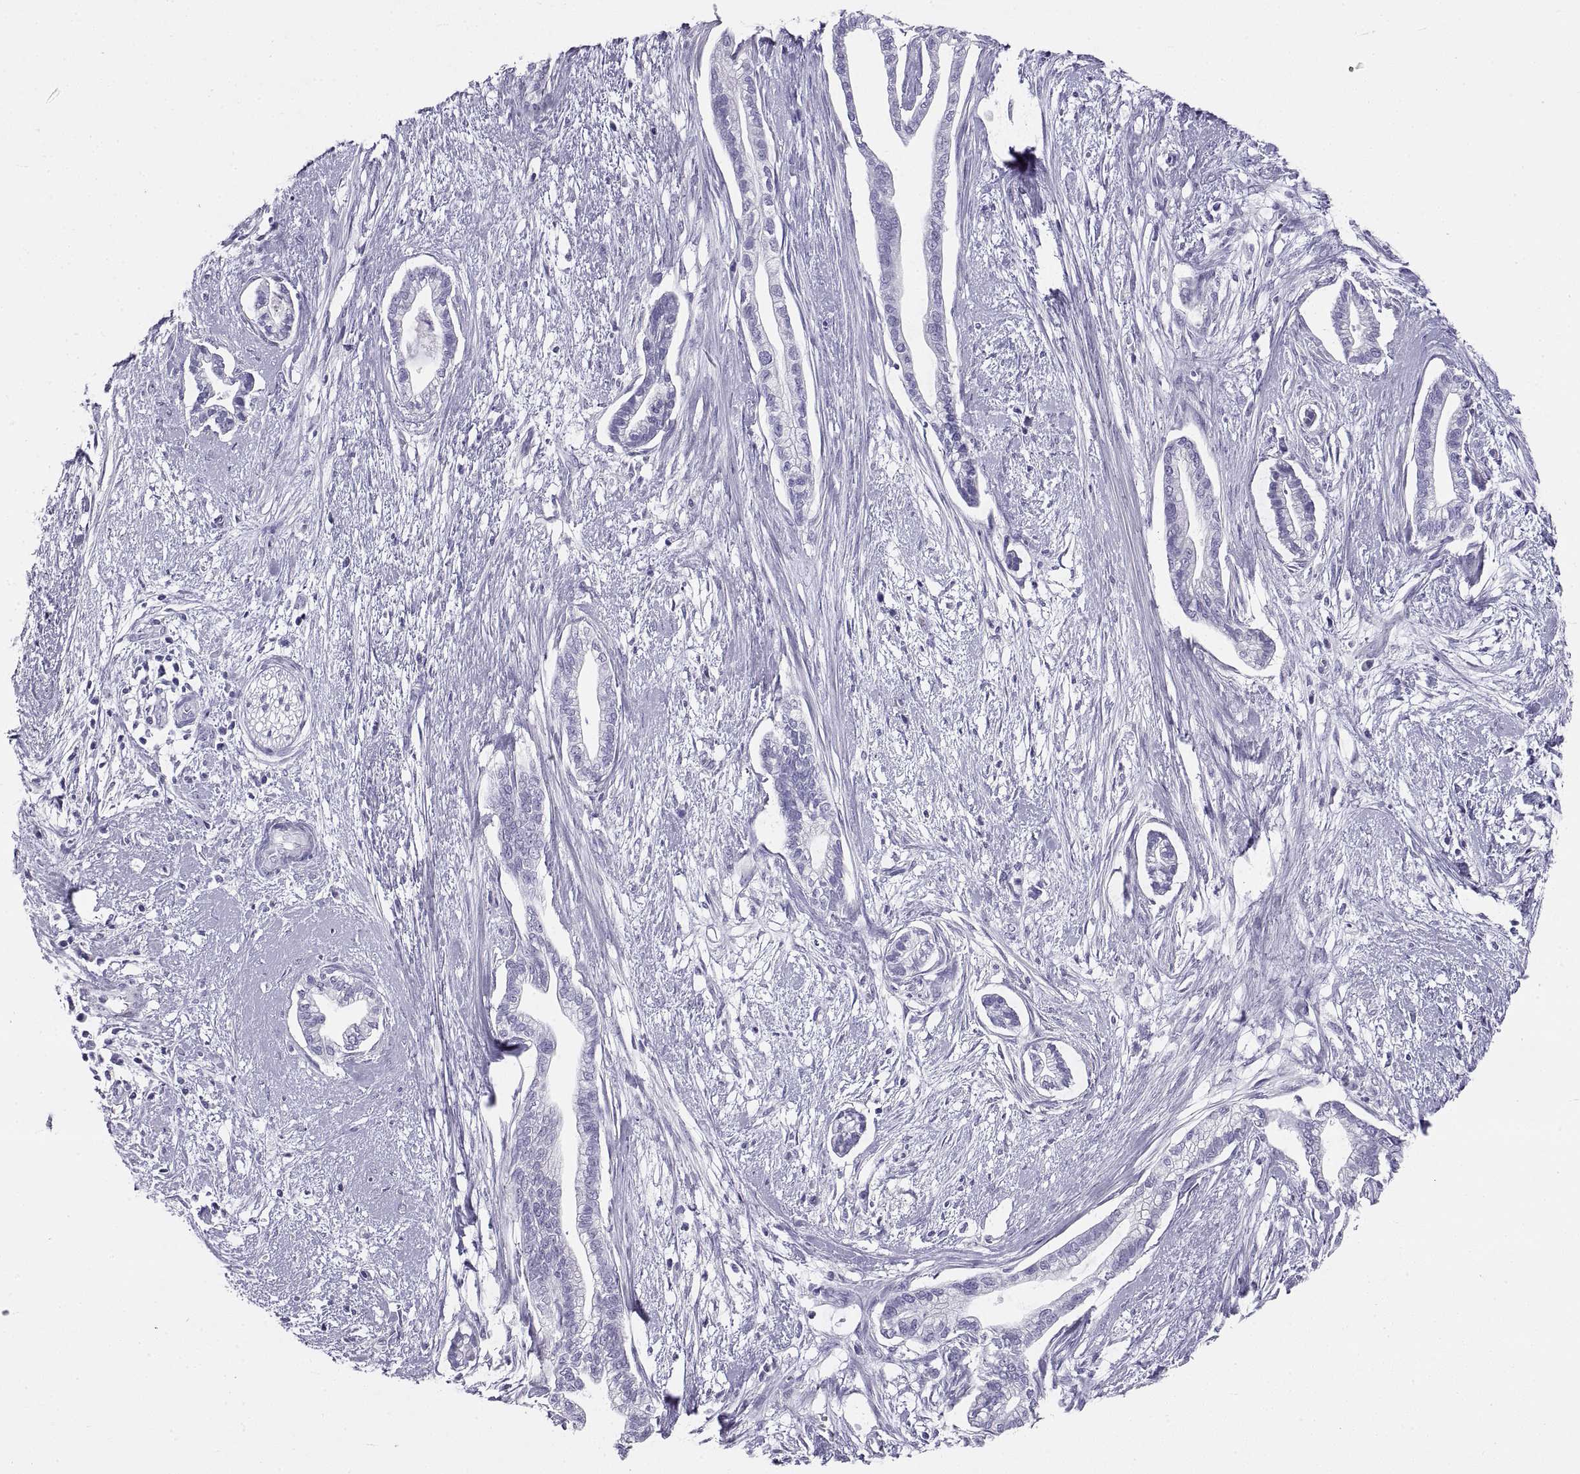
{"staining": {"intensity": "negative", "quantity": "none", "location": "none"}, "tissue": "cervical cancer", "cell_type": "Tumor cells", "image_type": "cancer", "snomed": [{"axis": "morphology", "description": "Adenocarcinoma, NOS"}, {"axis": "topography", "description": "Cervix"}], "caption": "Image shows no significant protein positivity in tumor cells of cervical cancer.", "gene": "RLBP1", "patient": {"sex": "female", "age": 62}}